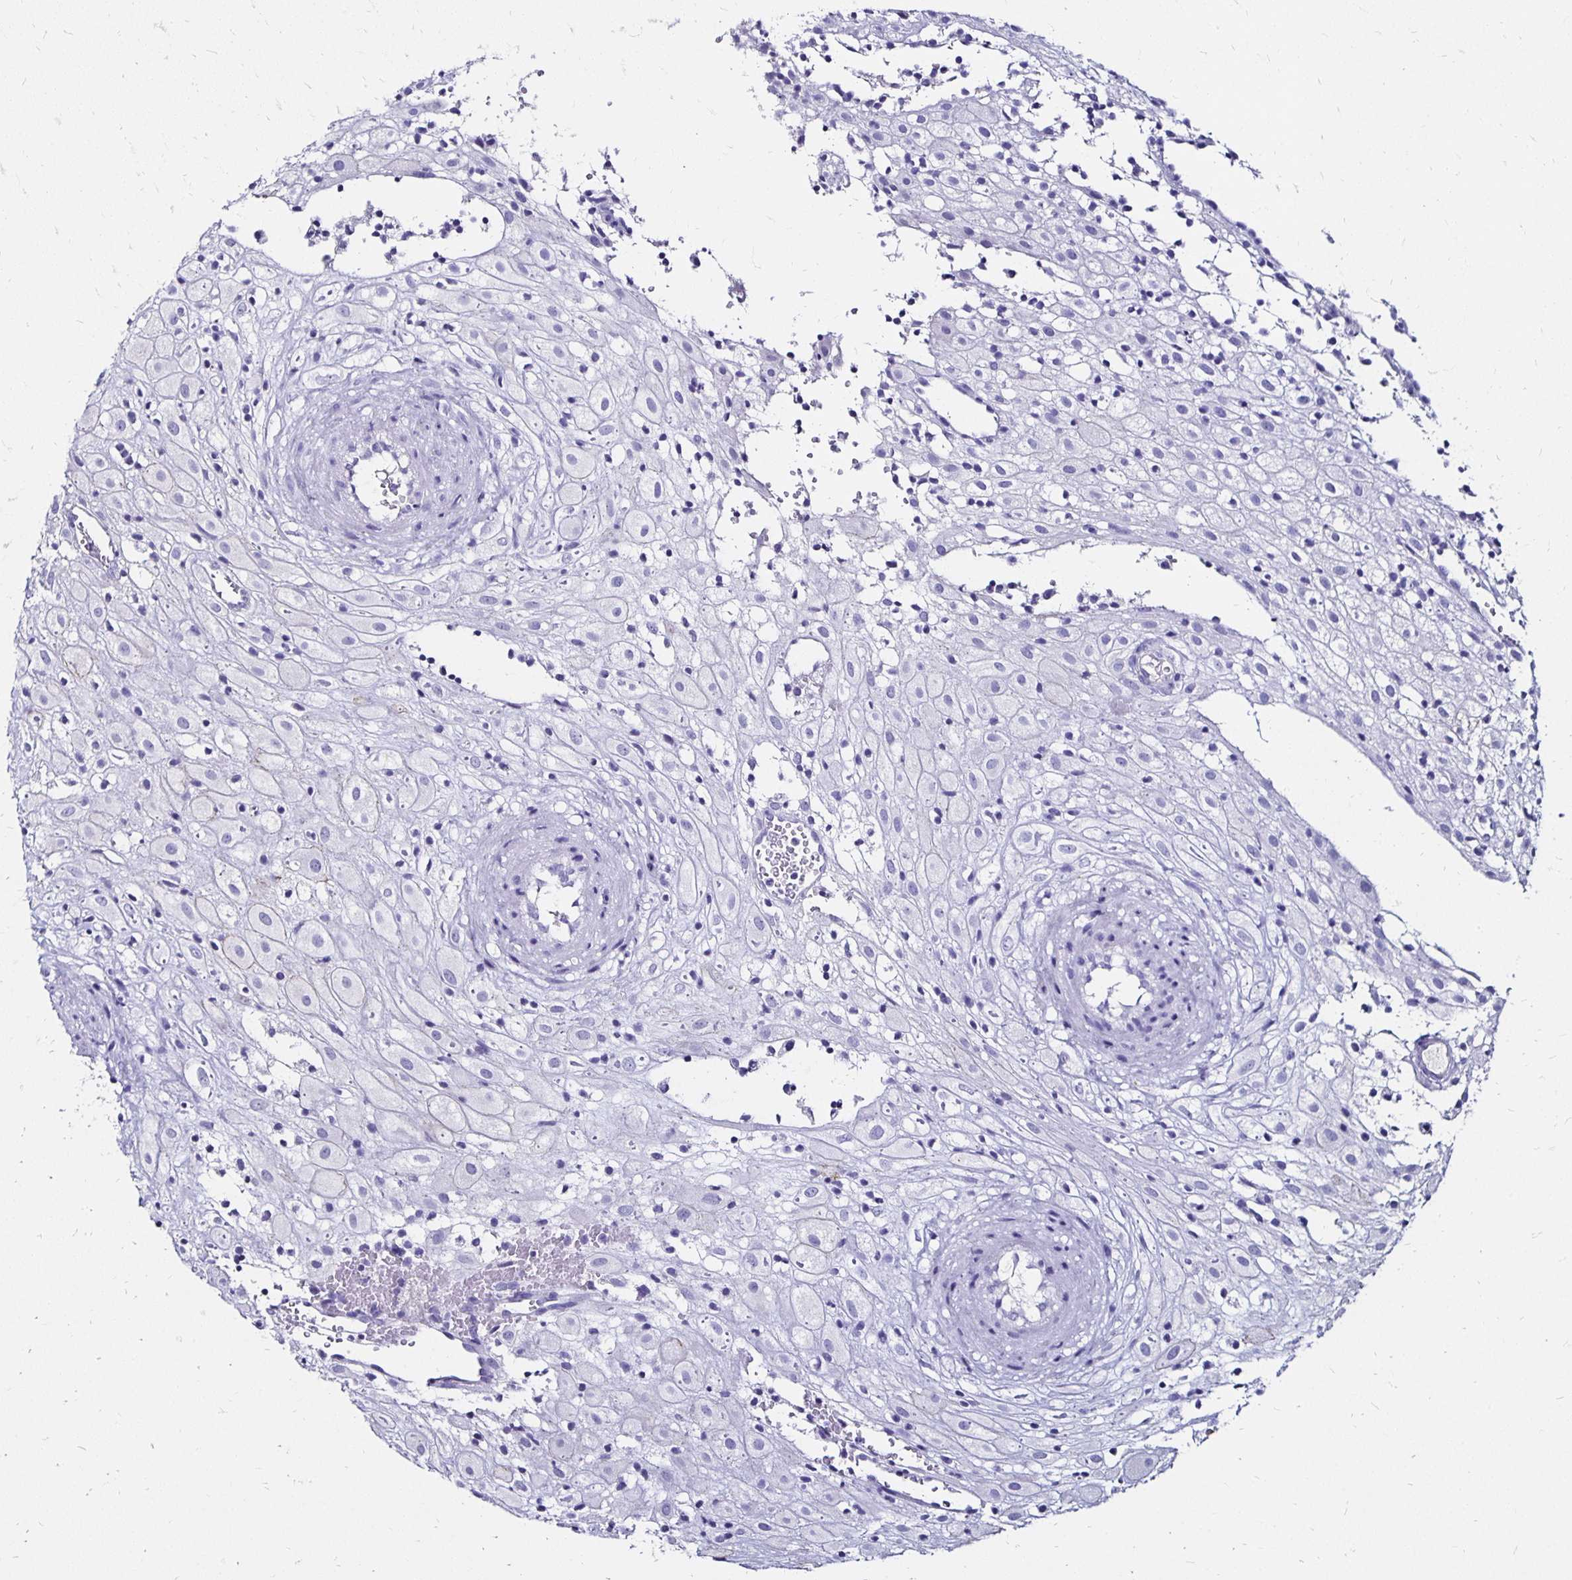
{"staining": {"intensity": "negative", "quantity": "none", "location": "none"}, "tissue": "placenta", "cell_type": "Decidual cells", "image_type": "normal", "snomed": [{"axis": "morphology", "description": "Normal tissue, NOS"}, {"axis": "topography", "description": "Placenta"}], "caption": "An IHC micrograph of benign placenta is shown. There is no staining in decidual cells of placenta. Brightfield microscopy of IHC stained with DAB (brown) and hematoxylin (blue), captured at high magnification.", "gene": "KCNT1", "patient": {"sex": "female", "age": 24}}